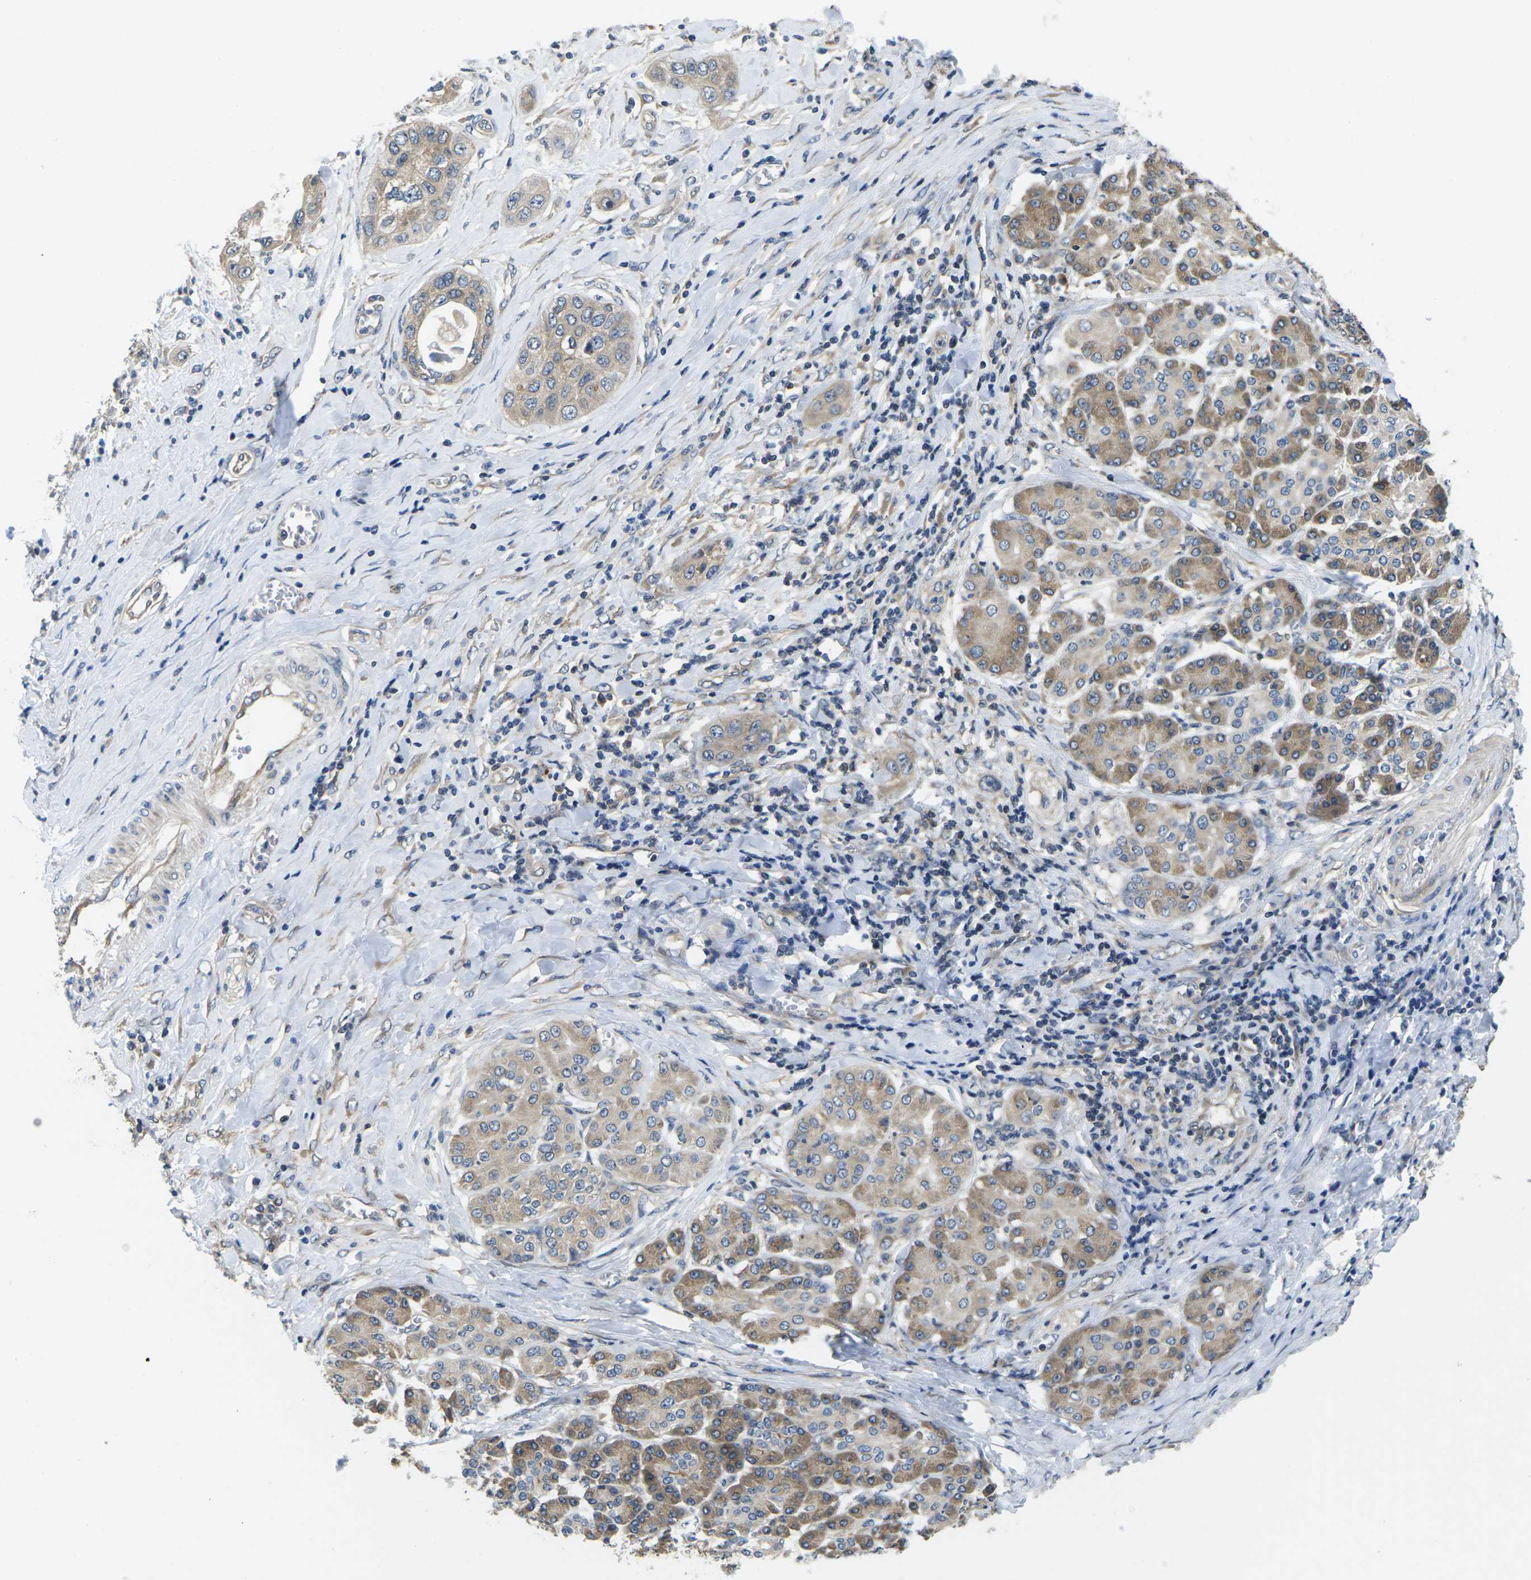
{"staining": {"intensity": "weak", "quantity": "<25%", "location": "cytoplasmic/membranous"}, "tissue": "pancreatic cancer", "cell_type": "Tumor cells", "image_type": "cancer", "snomed": [{"axis": "morphology", "description": "Adenocarcinoma, NOS"}, {"axis": "topography", "description": "Pancreas"}], "caption": "Immunohistochemistry (IHC) micrograph of human adenocarcinoma (pancreatic) stained for a protein (brown), which demonstrates no positivity in tumor cells.", "gene": "TMCC2", "patient": {"sex": "female", "age": 70}}